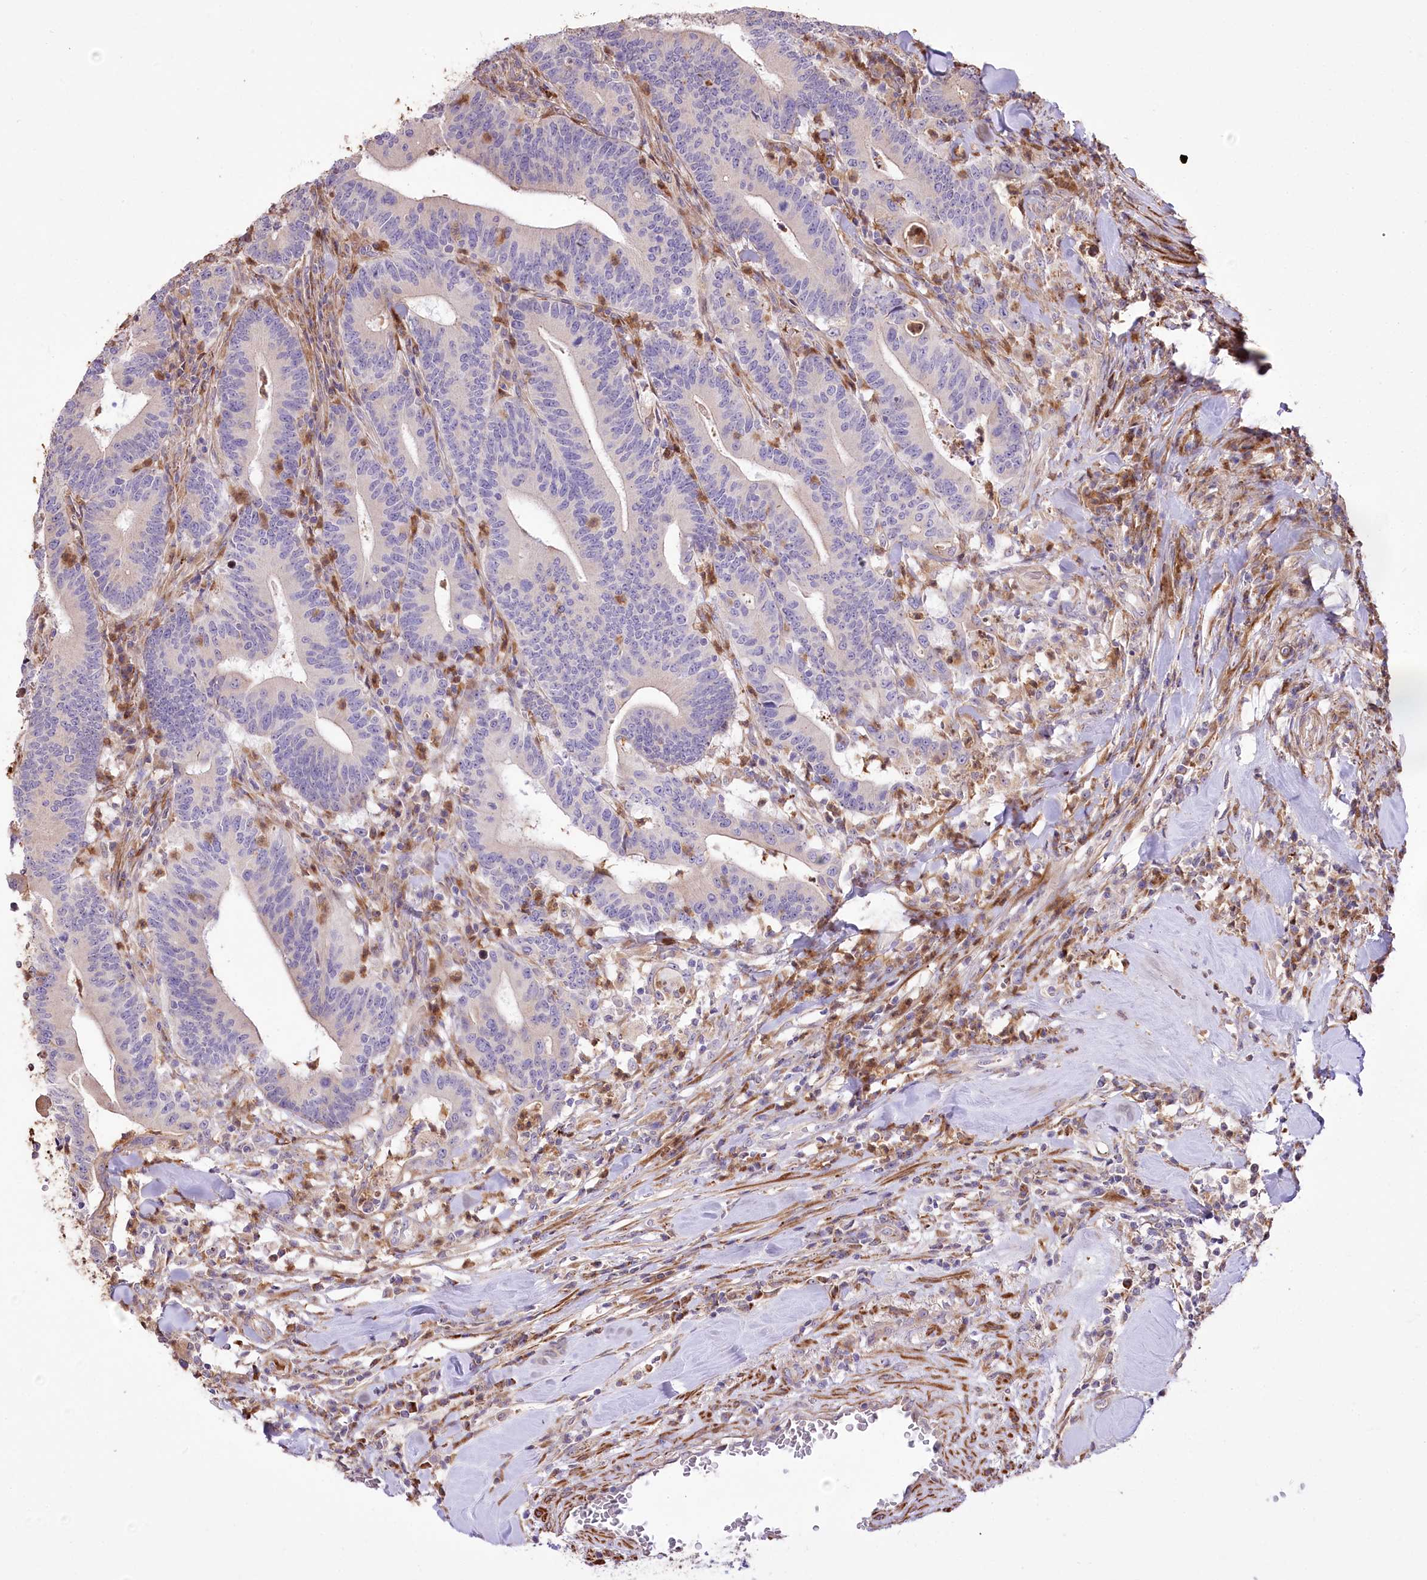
{"staining": {"intensity": "negative", "quantity": "none", "location": "none"}, "tissue": "colorectal cancer", "cell_type": "Tumor cells", "image_type": "cancer", "snomed": [{"axis": "morphology", "description": "Adenocarcinoma, NOS"}, {"axis": "topography", "description": "Colon"}], "caption": "The IHC histopathology image has no significant expression in tumor cells of colorectal cancer (adenocarcinoma) tissue.", "gene": "RNF24", "patient": {"sex": "female", "age": 66}}